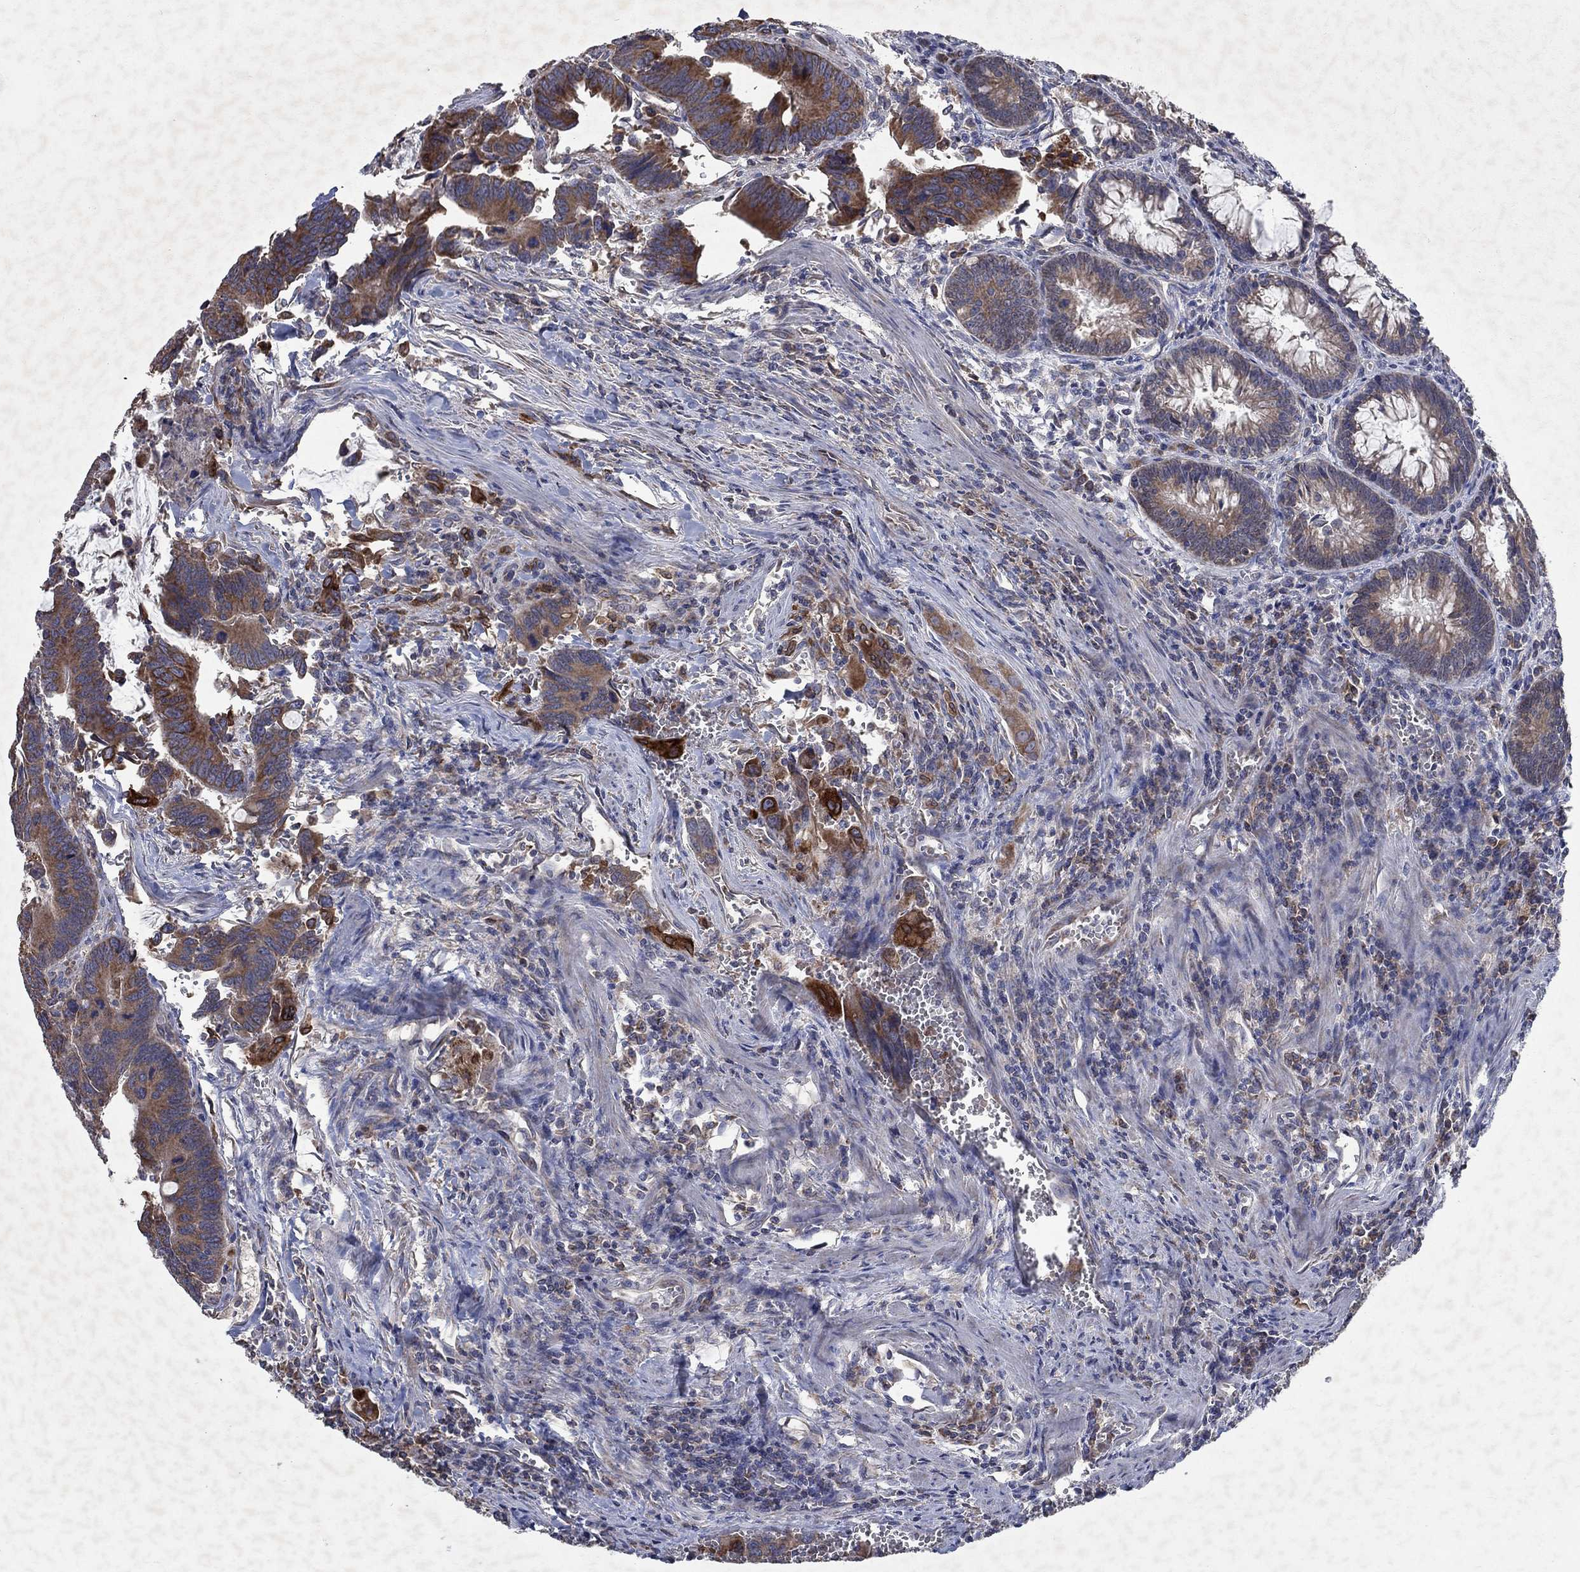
{"staining": {"intensity": "strong", "quantity": ">75%", "location": "cytoplasmic/membranous"}, "tissue": "colorectal cancer", "cell_type": "Tumor cells", "image_type": "cancer", "snomed": [{"axis": "morphology", "description": "Adenocarcinoma, NOS"}, {"axis": "topography", "description": "Rectum"}], "caption": "Colorectal cancer (adenocarcinoma) stained for a protein demonstrates strong cytoplasmic/membranous positivity in tumor cells.", "gene": "NCEH1", "patient": {"sex": "male", "age": 67}}